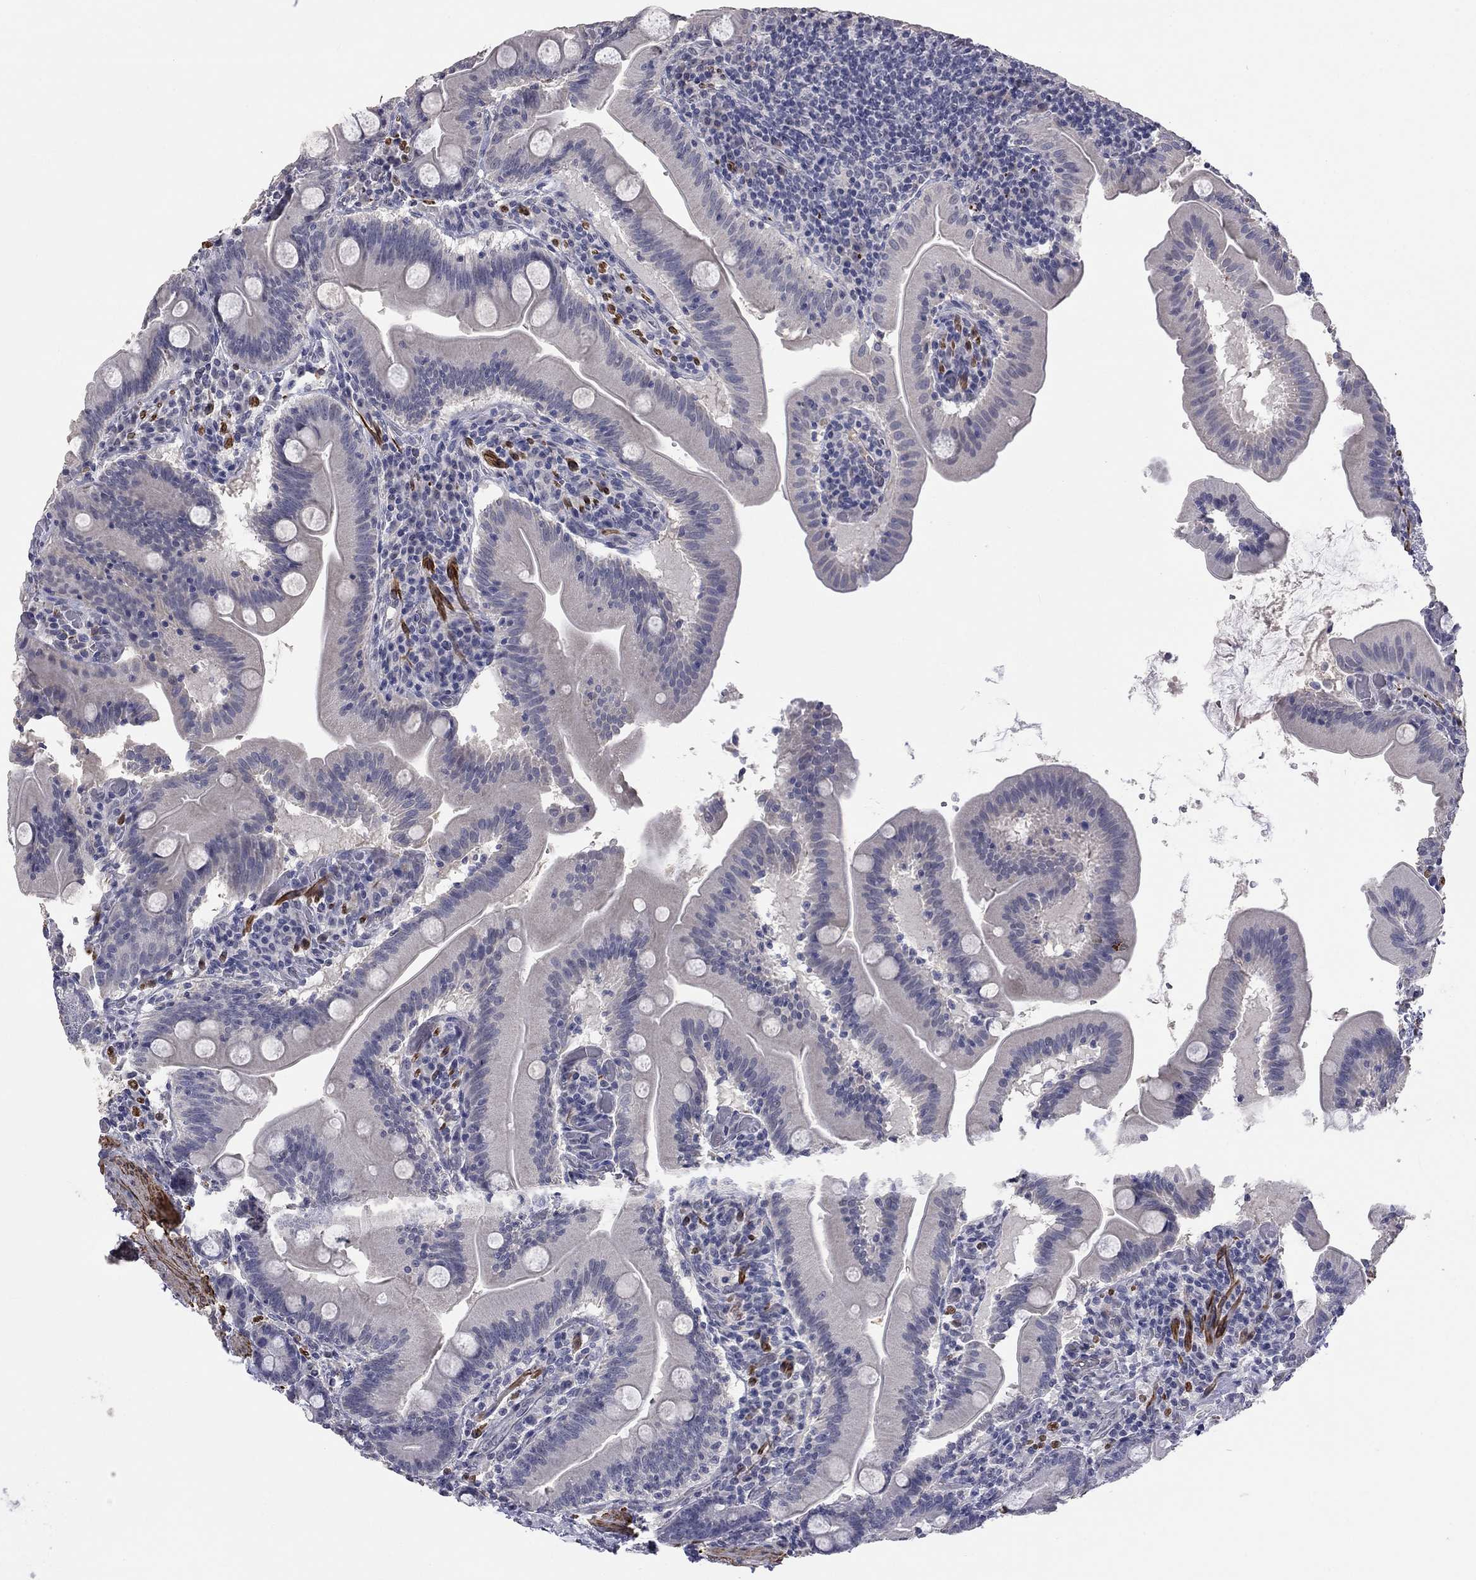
{"staining": {"intensity": "negative", "quantity": "none", "location": "none"}, "tissue": "small intestine", "cell_type": "Glandular cells", "image_type": "normal", "snomed": [{"axis": "morphology", "description": "Normal tissue, NOS"}, {"axis": "topography", "description": "Small intestine"}], "caption": "Glandular cells show no significant positivity in benign small intestine. (DAB (3,3'-diaminobenzidine) IHC visualized using brightfield microscopy, high magnification).", "gene": "IP6K3", "patient": {"sex": "male", "age": 37}}